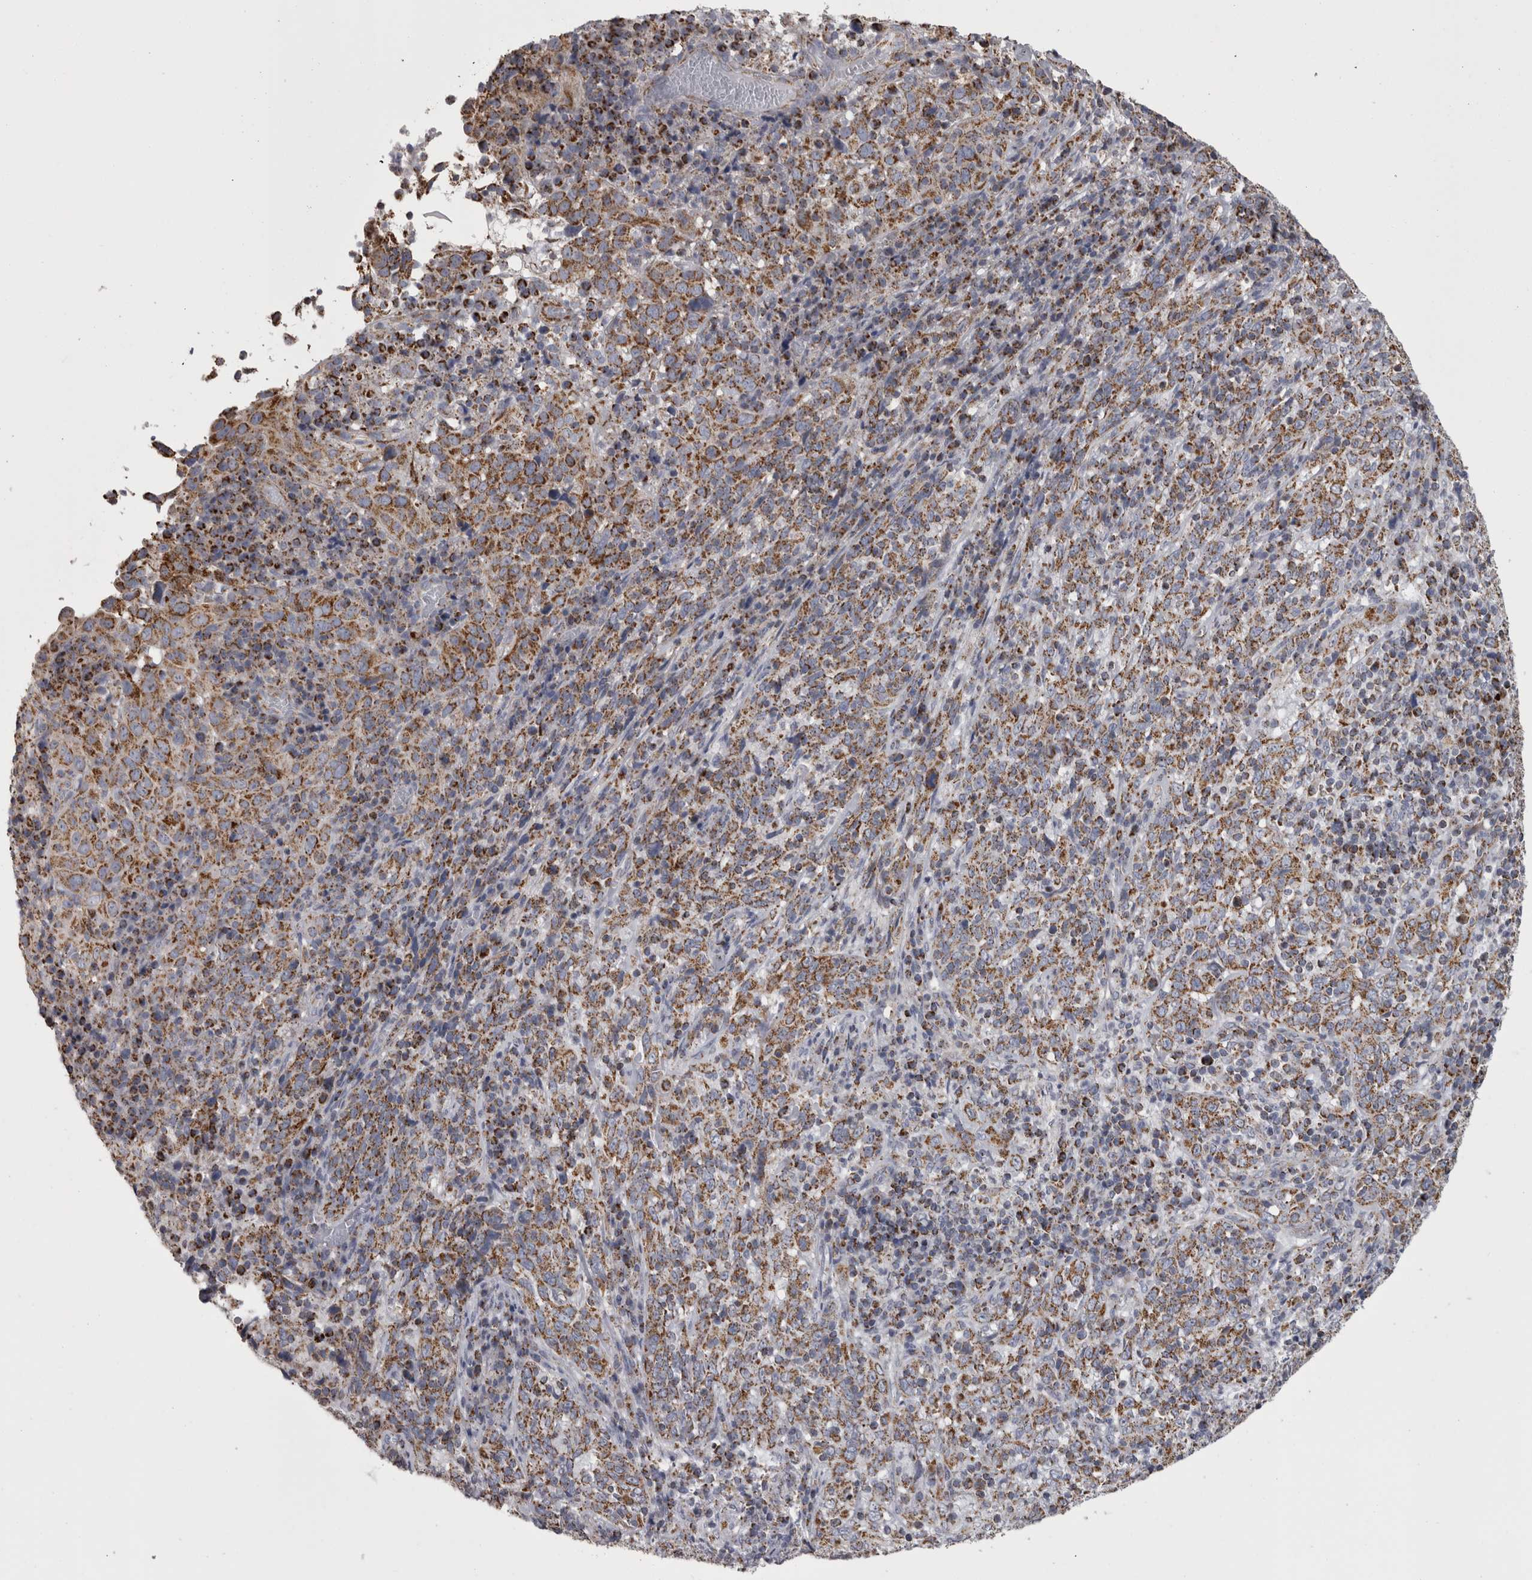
{"staining": {"intensity": "moderate", "quantity": ">75%", "location": "cytoplasmic/membranous"}, "tissue": "cervical cancer", "cell_type": "Tumor cells", "image_type": "cancer", "snomed": [{"axis": "morphology", "description": "Squamous cell carcinoma, NOS"}, {"axis": "topography", "description": "Cervix"}], "caption": "This image exhibits cervical cancer stained with immunohistochemistry (IHC) to label a protein in brown. The cytoplasmic/membranous of tumor cells show moderate positivity for the protein. Nuclei are counter-stained blue.", "gene": "MDH2", "patient": {"sex": "female", "age": 46}}